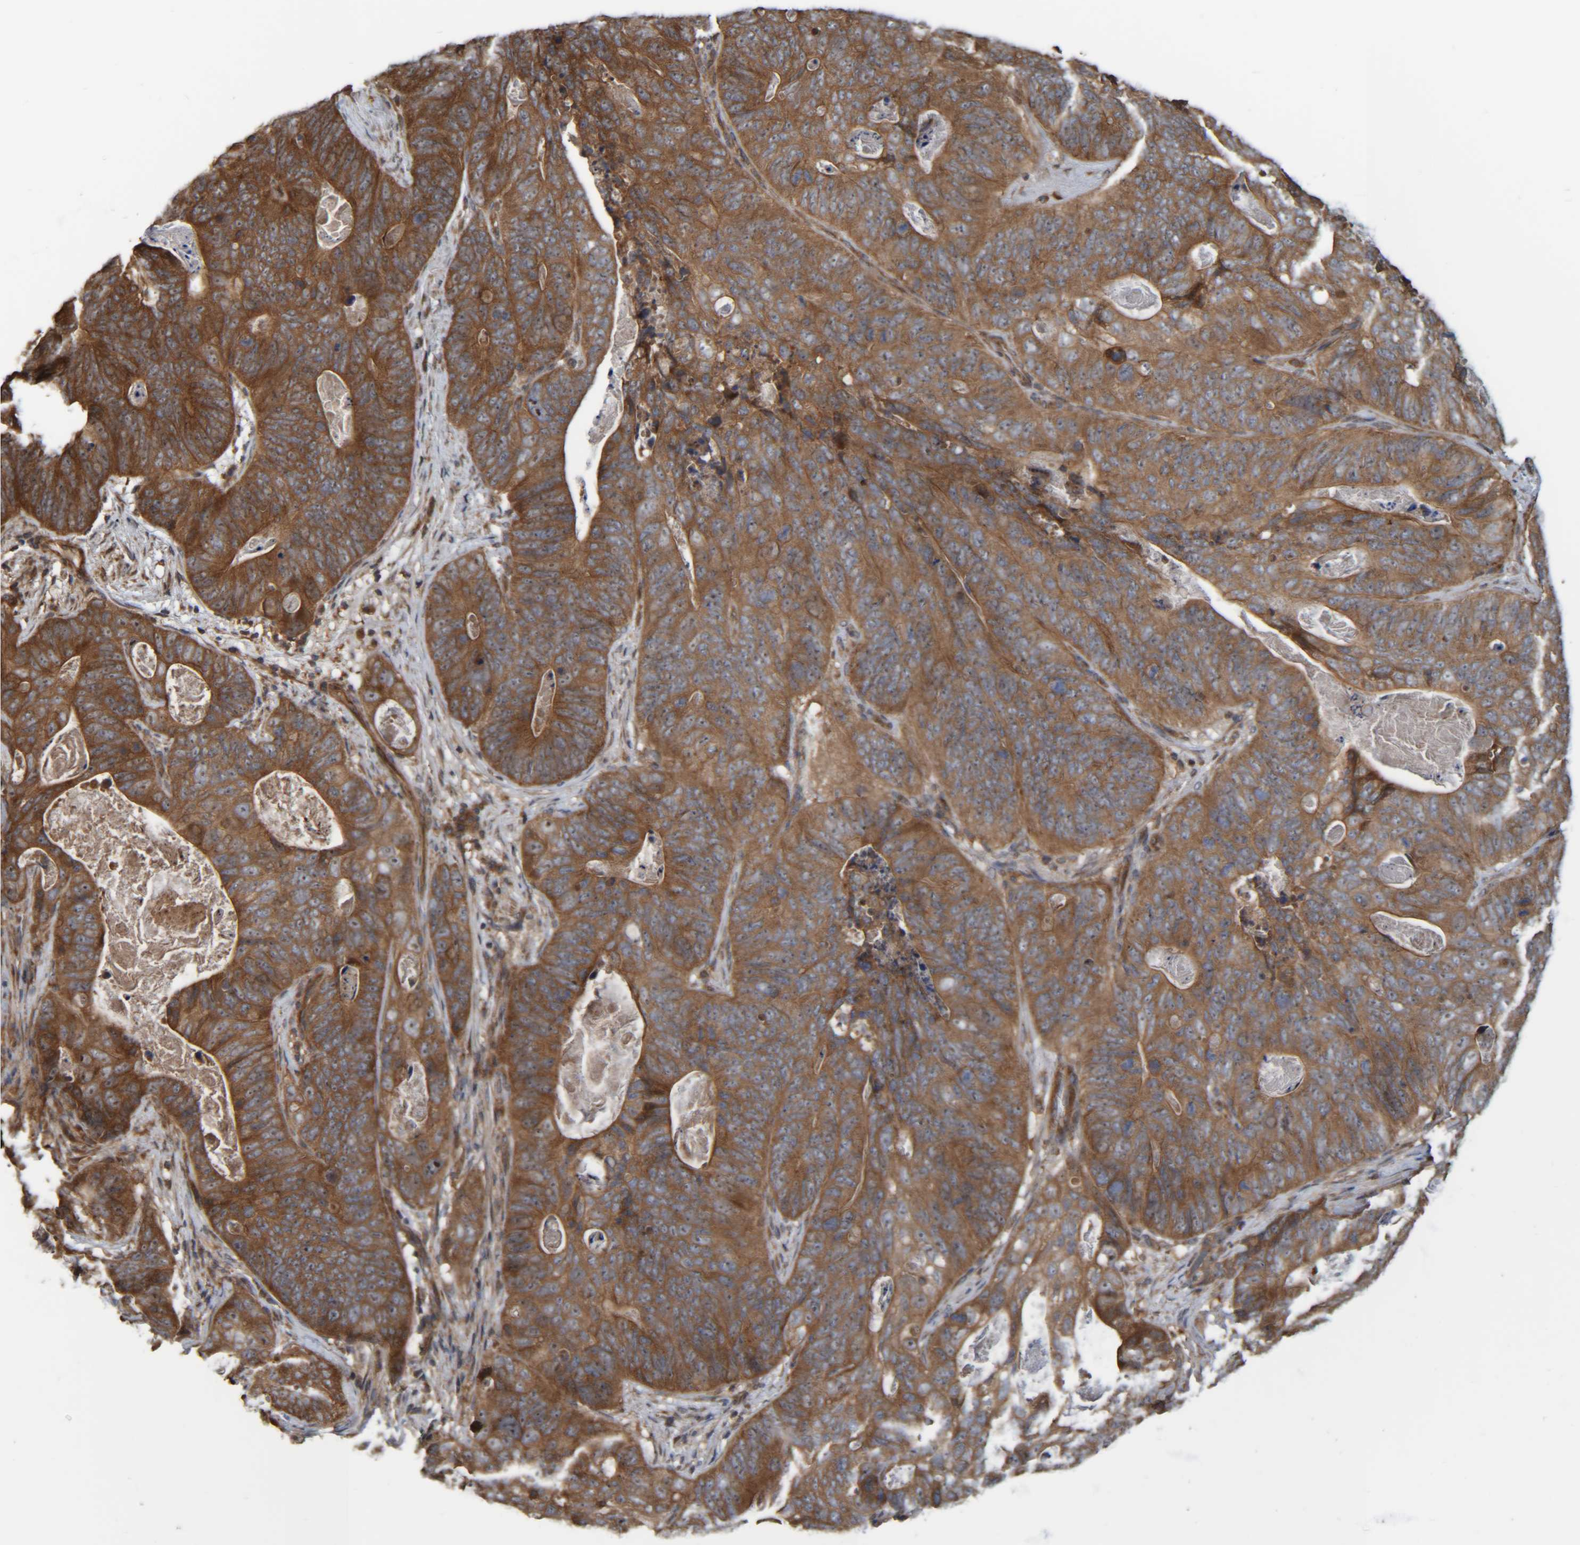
{"staining": {"intensity": "moderate", "quantity": ">75%", "location": "cytoplasmic/membranous"}, "tissue": "stomach cancer", "cell_type": "Tumor cells", "image_type": "cancer", "snomed": [{"axis": "morphology", "description": "Normal tissue, NOS"}, {"axis": "morphology", "description": "Adenocarcinoma, NOS"}, {"axis": "topography", "description": "Stomach"}], "caption": "Human stomach cancer stained with a brown dye exhibits moderate cytoplasmic/membranous positive expression in approximately >75% of tumor cells.", "gene": "CCDC57", "patient": {"sex": "female", "age": 89}}